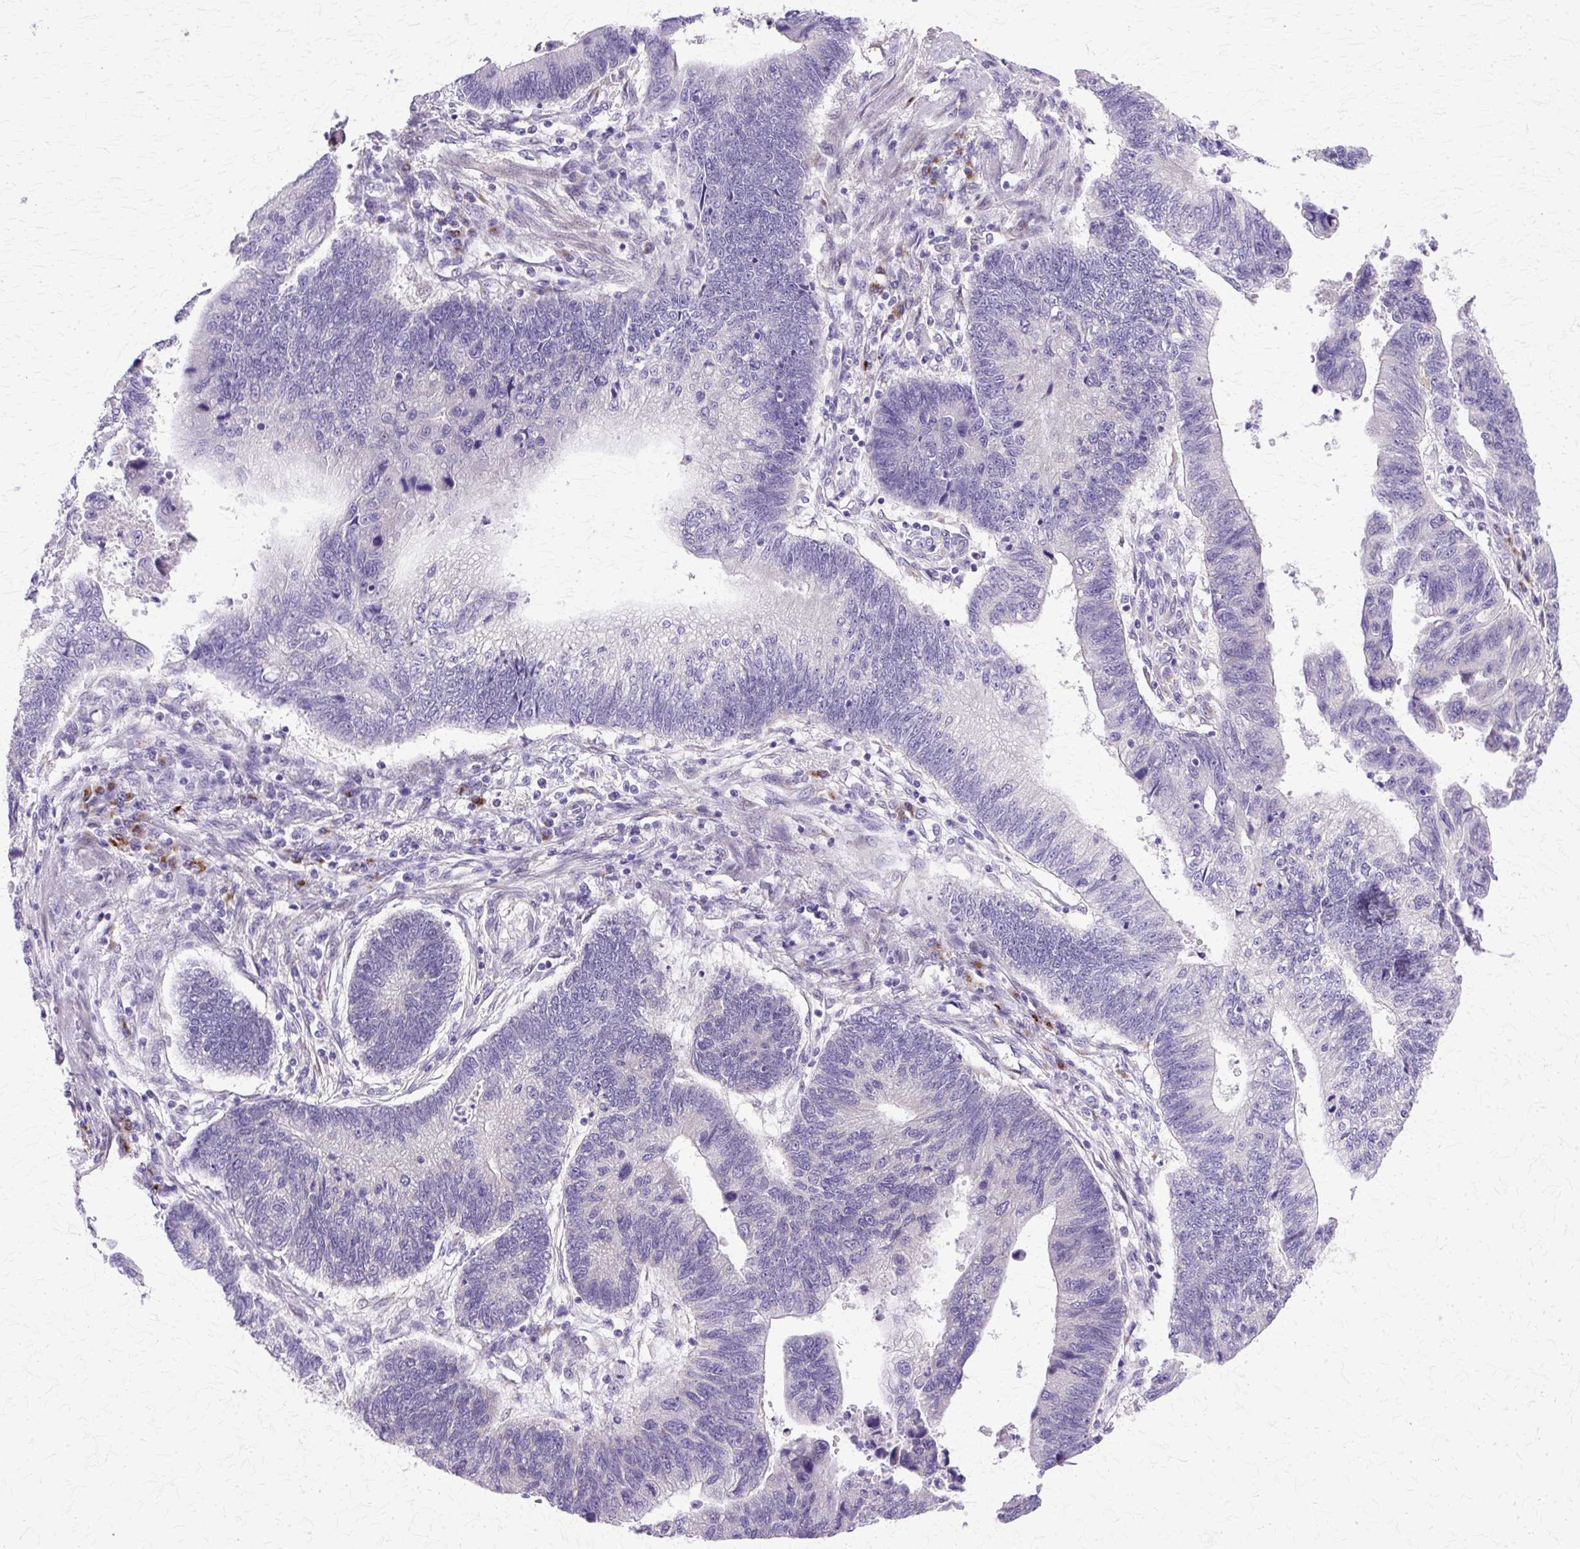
{"staining": {"intensity": "negative", "quantity": "none", "location": "none"}, "tissue": "stomach cancer", "cell_type": "Tumor cells", "image_type": "cancer", "snomed": [{"axis": "morphology", "description": "Adenocarcinoma, NOS"}, {"axis": "topography", "description": "Stomach"}], "caption": "Immunohistochemical staining of human stomach cancer (adenocarcinoma) displays no significant positivity in tumor cells.", "gene": "TBC1D3G", "patient": {"sex": "male", "age": 59}}